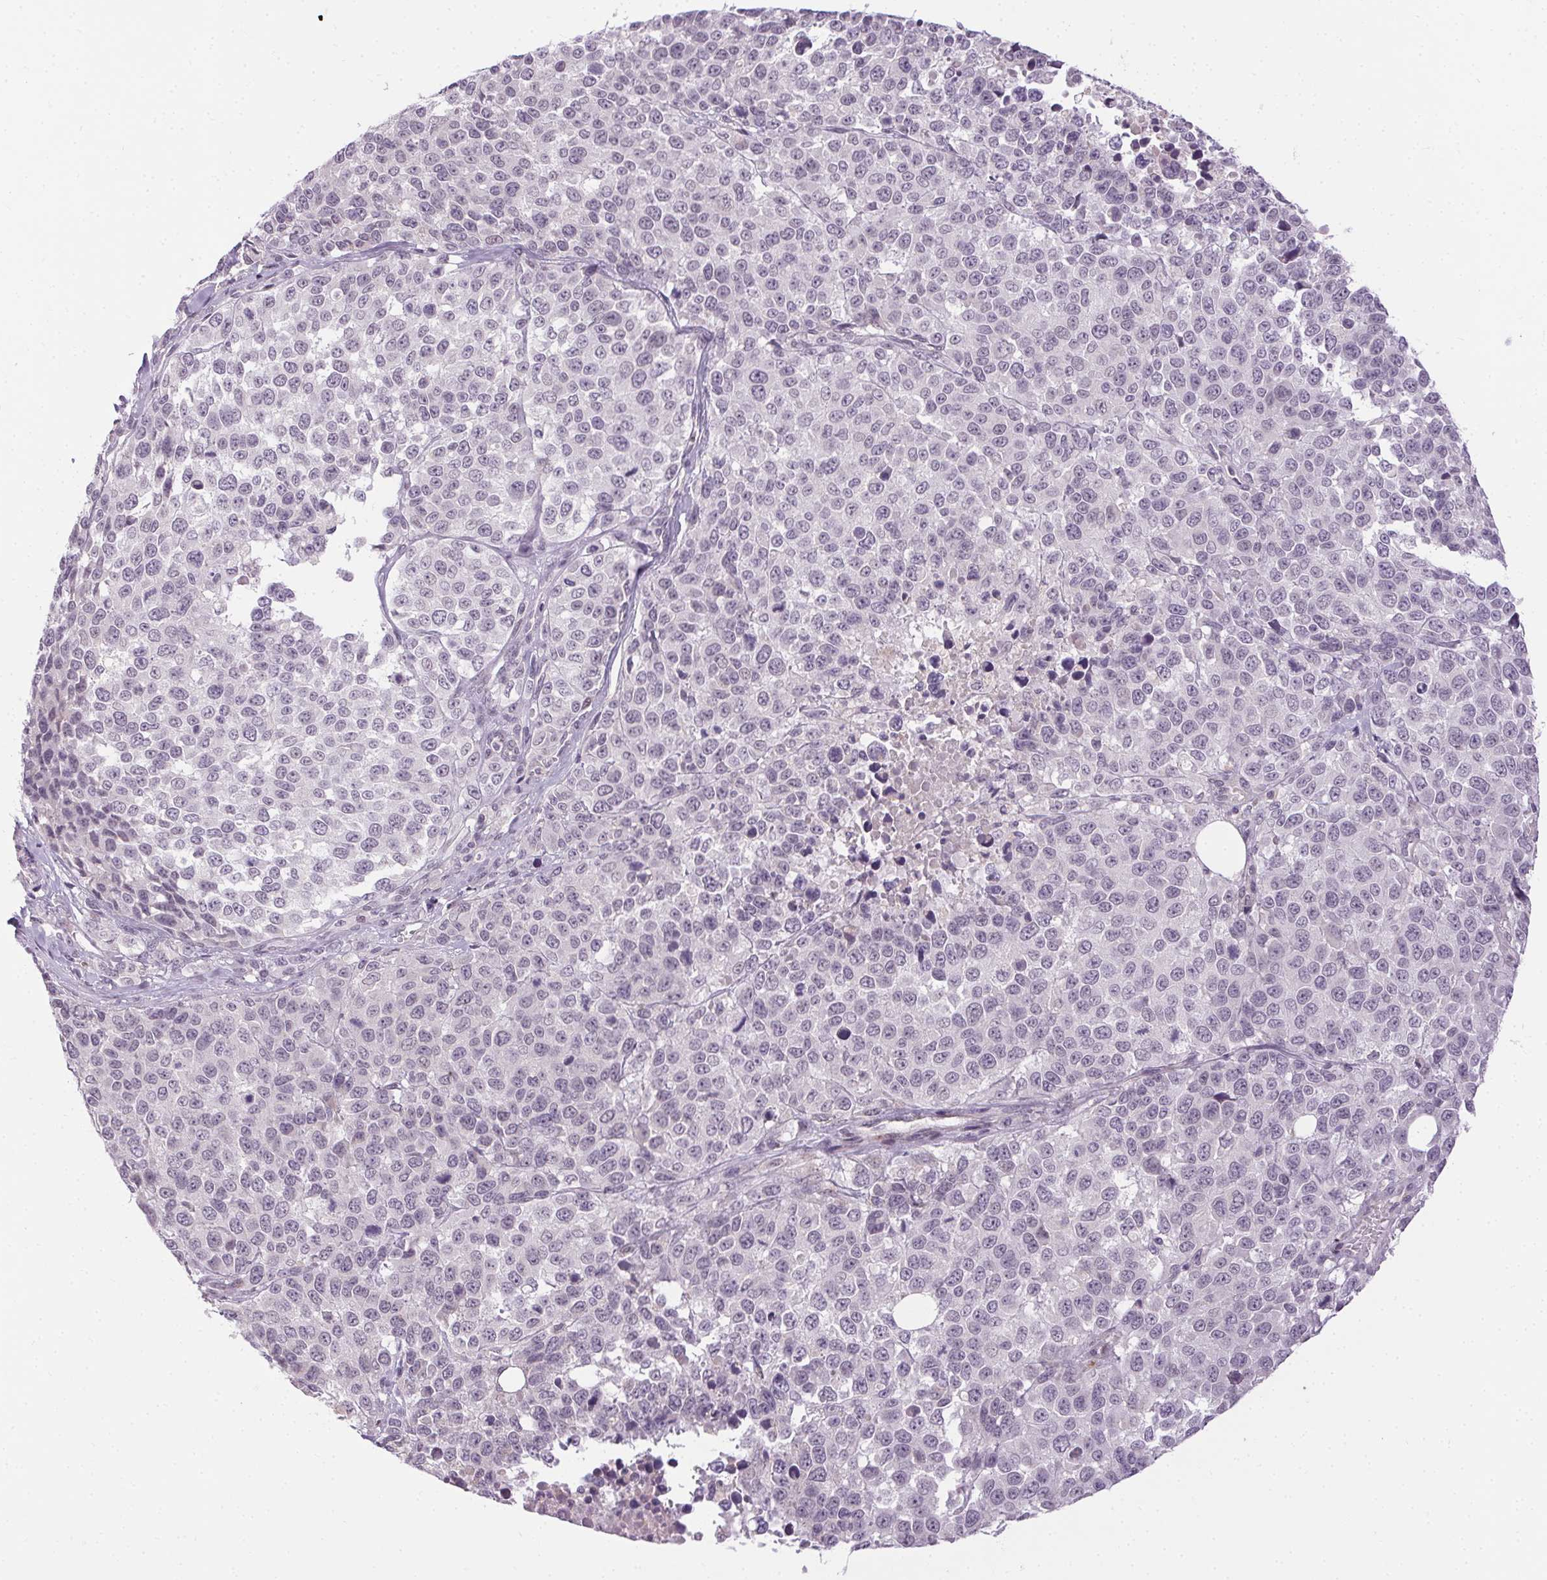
{"staining": {"intensity": "negative", "quantity": "none", "location": "none"}, "tissue": "melanoma", "cell_type": "Tumor cells", "image_type": "cancer", "snomed": [{"axis": "morphology", "description": "Malignant melanoma, Metastatic site"}, {"axis": "topography", "description": "Skin"}], "caption": "Protein analysis of malignant melanoma (metastatic site) demonstrates no significant positivity in tumor cells.", "gene": "FAM168A", "patient": {"sex": "male", "age": 84}}